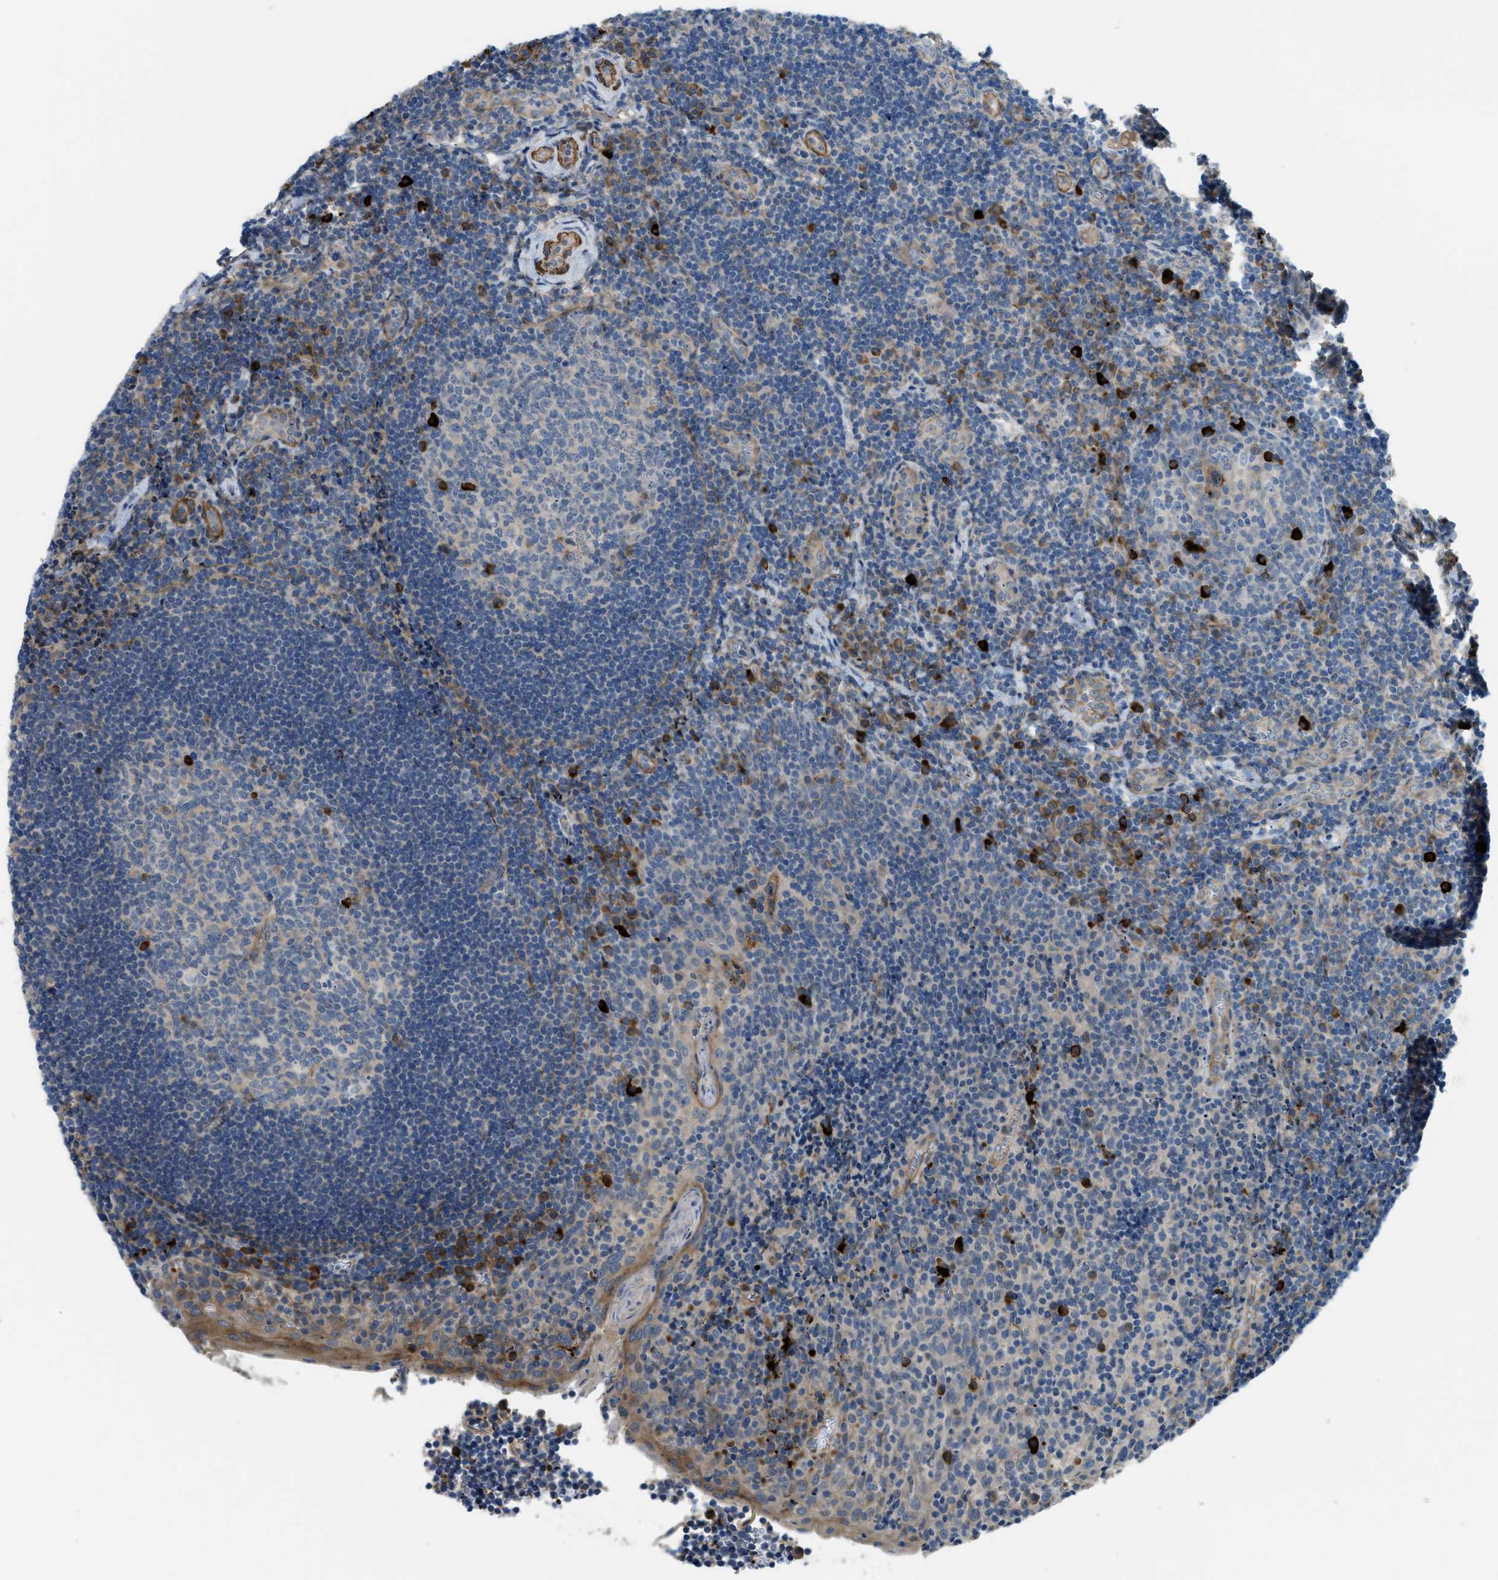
{"staining": {"intensity": "strong", "quantity": "<25%", "location": "cytoplasmic/membranous"}, "tissue": "tonsil", "cell_type": "Germinal center cells", "image_type": "normal", "snomed": [{"axis": "morphology", "description": "Normal tissue, NOS"}, {"axis": "morphology", "description": "Inflammation, NOS"}, {"axis": "topography", "description": "Tonsil"}], "caption": "Immunohistochemical staining of unremarkable tonsil displays medium levels of strong cytoplasmic/membranous expression in about <25% of germinal center cells. (brown staining indicates protein expression, while blue staining denotes nuclei).", "gene": "BMPR1A", "patient": {"sex": "female", "age": 31}}